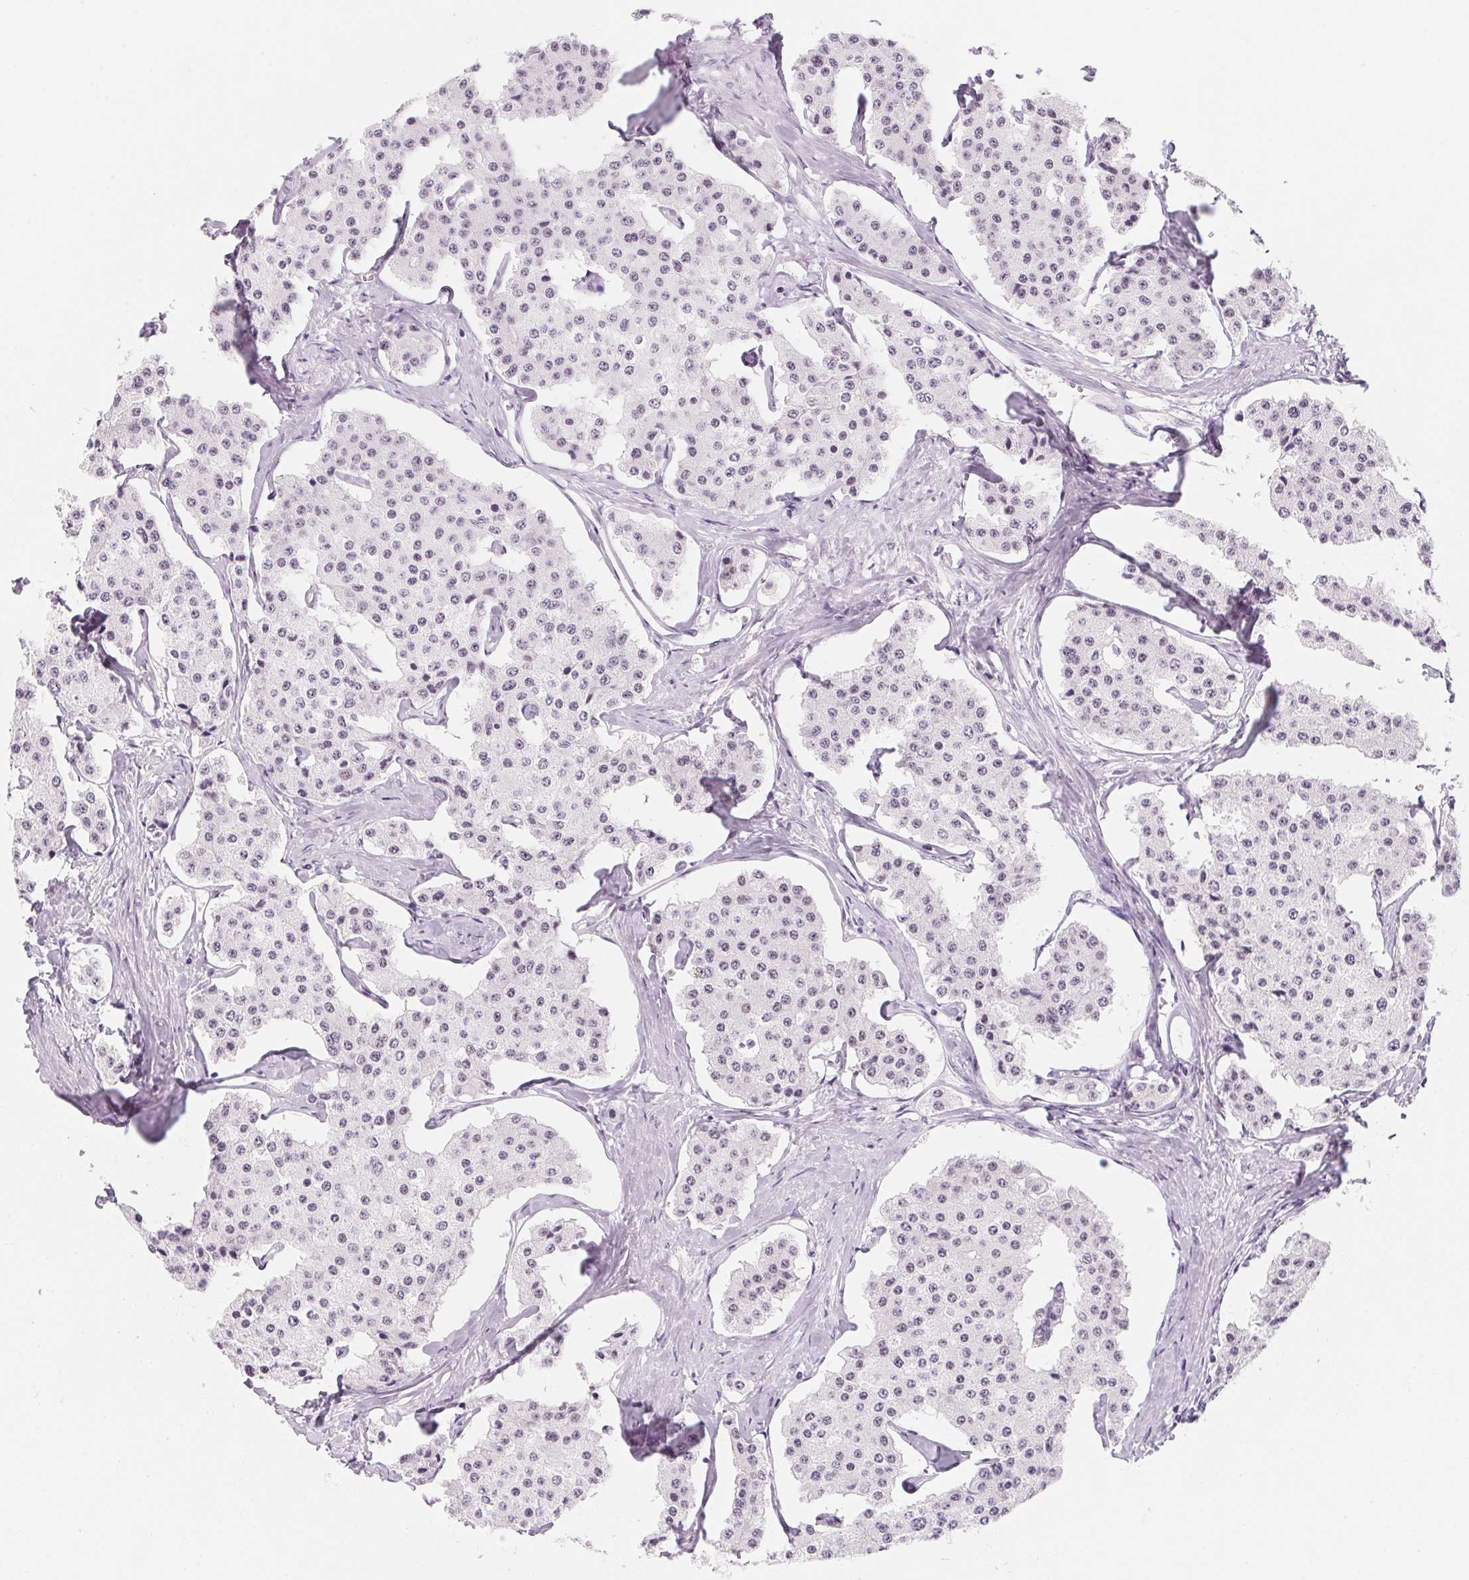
{"staining": {"intensity": "negative", "quantity": "none", "location": "none"}, "tissue": "carcinoid", "cell_type": "Tumor cells", "image_type": "cancer", "snomed": [{"axis": "morphology", "description": "Carcinoid, malignant, NOS"}, {"axis": "topography", "description": "Small intestine"}], "caption": "Tumor cells are negative for protein expression in human malignant carcinoid.", "gene": "ZIC4", "patient": {"sex": "female", "age": 65}}